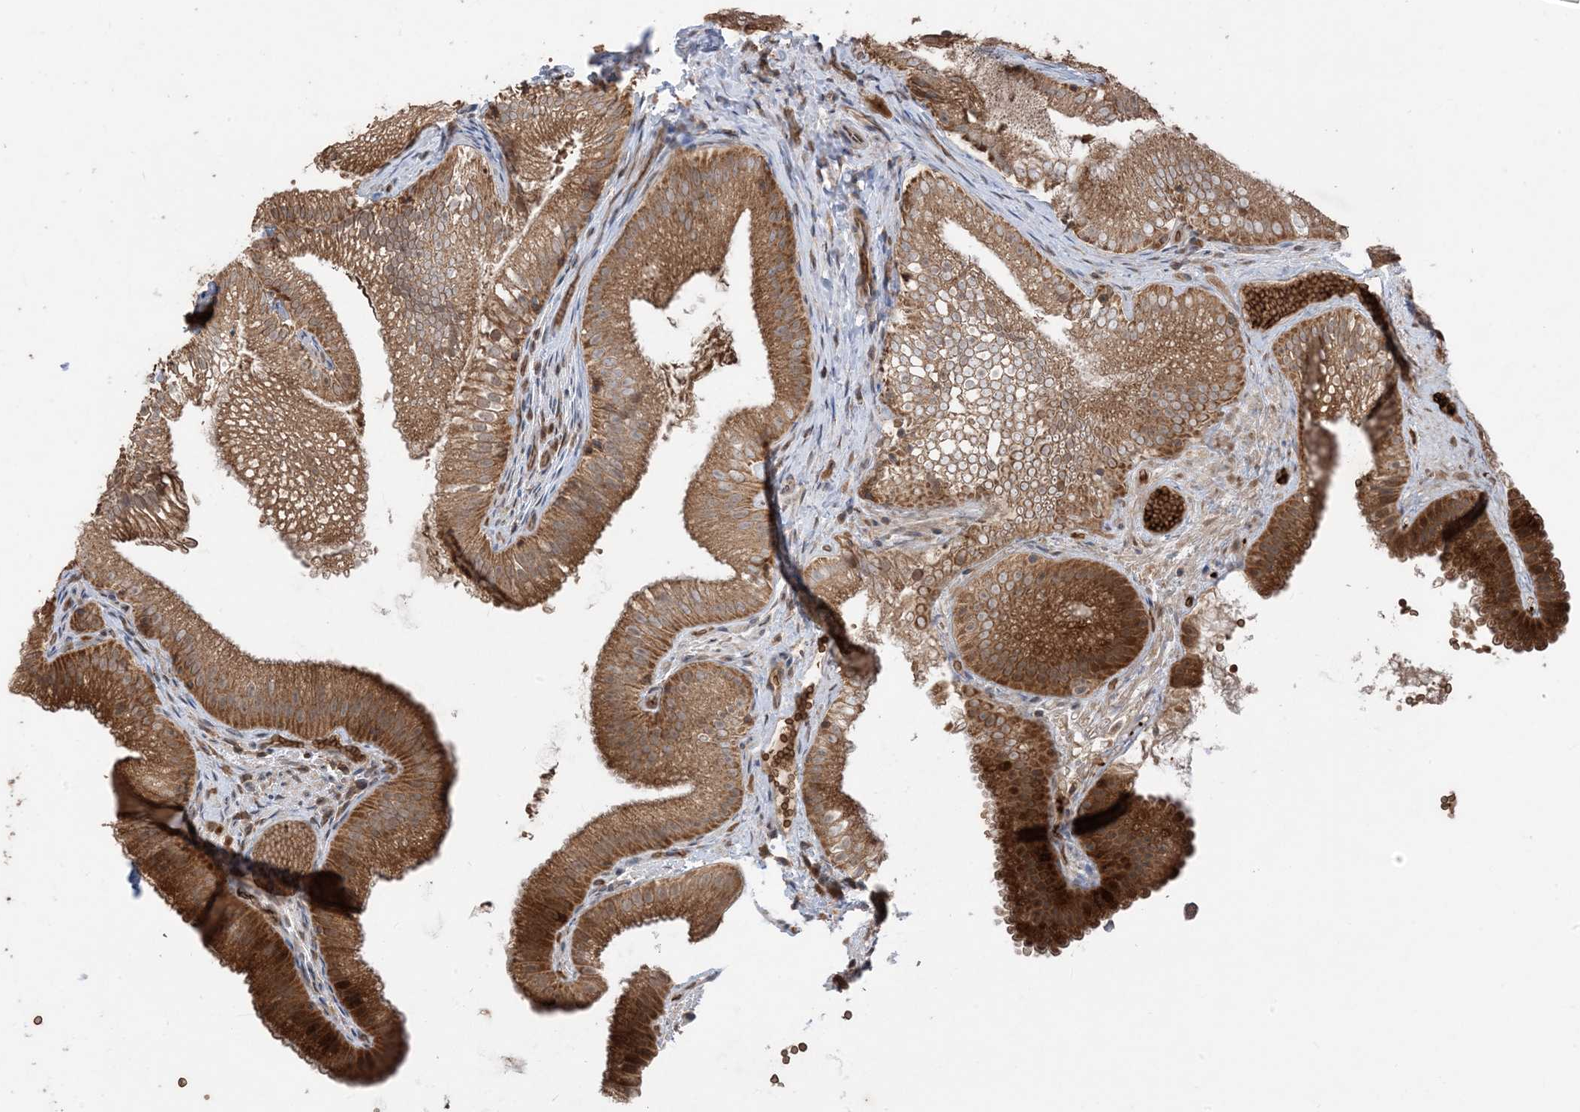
{"staining": {"intensity": "strong", "quantity": ">75%", "location": "cytoplasmic/membranous"}, "tissue": "gallbladder", "cell_type": "Glandular cells", "image_type": "normal", "snomed": [{"axis": "morphology", "description": "Normal tissue, NOS"}, {"axis": "topography", "description": "Gallbladder"}], "caption": "Immunohistochemistry (IHC) micrograph of unremarkable human gallbladder stained for a protein (brown), which exhibits high levels of strong cytoplasmic/membranous positivity in about >75% of glandular cells.", "gene": "PUSL1", "patient": {"sex": "female", "age": 30}}